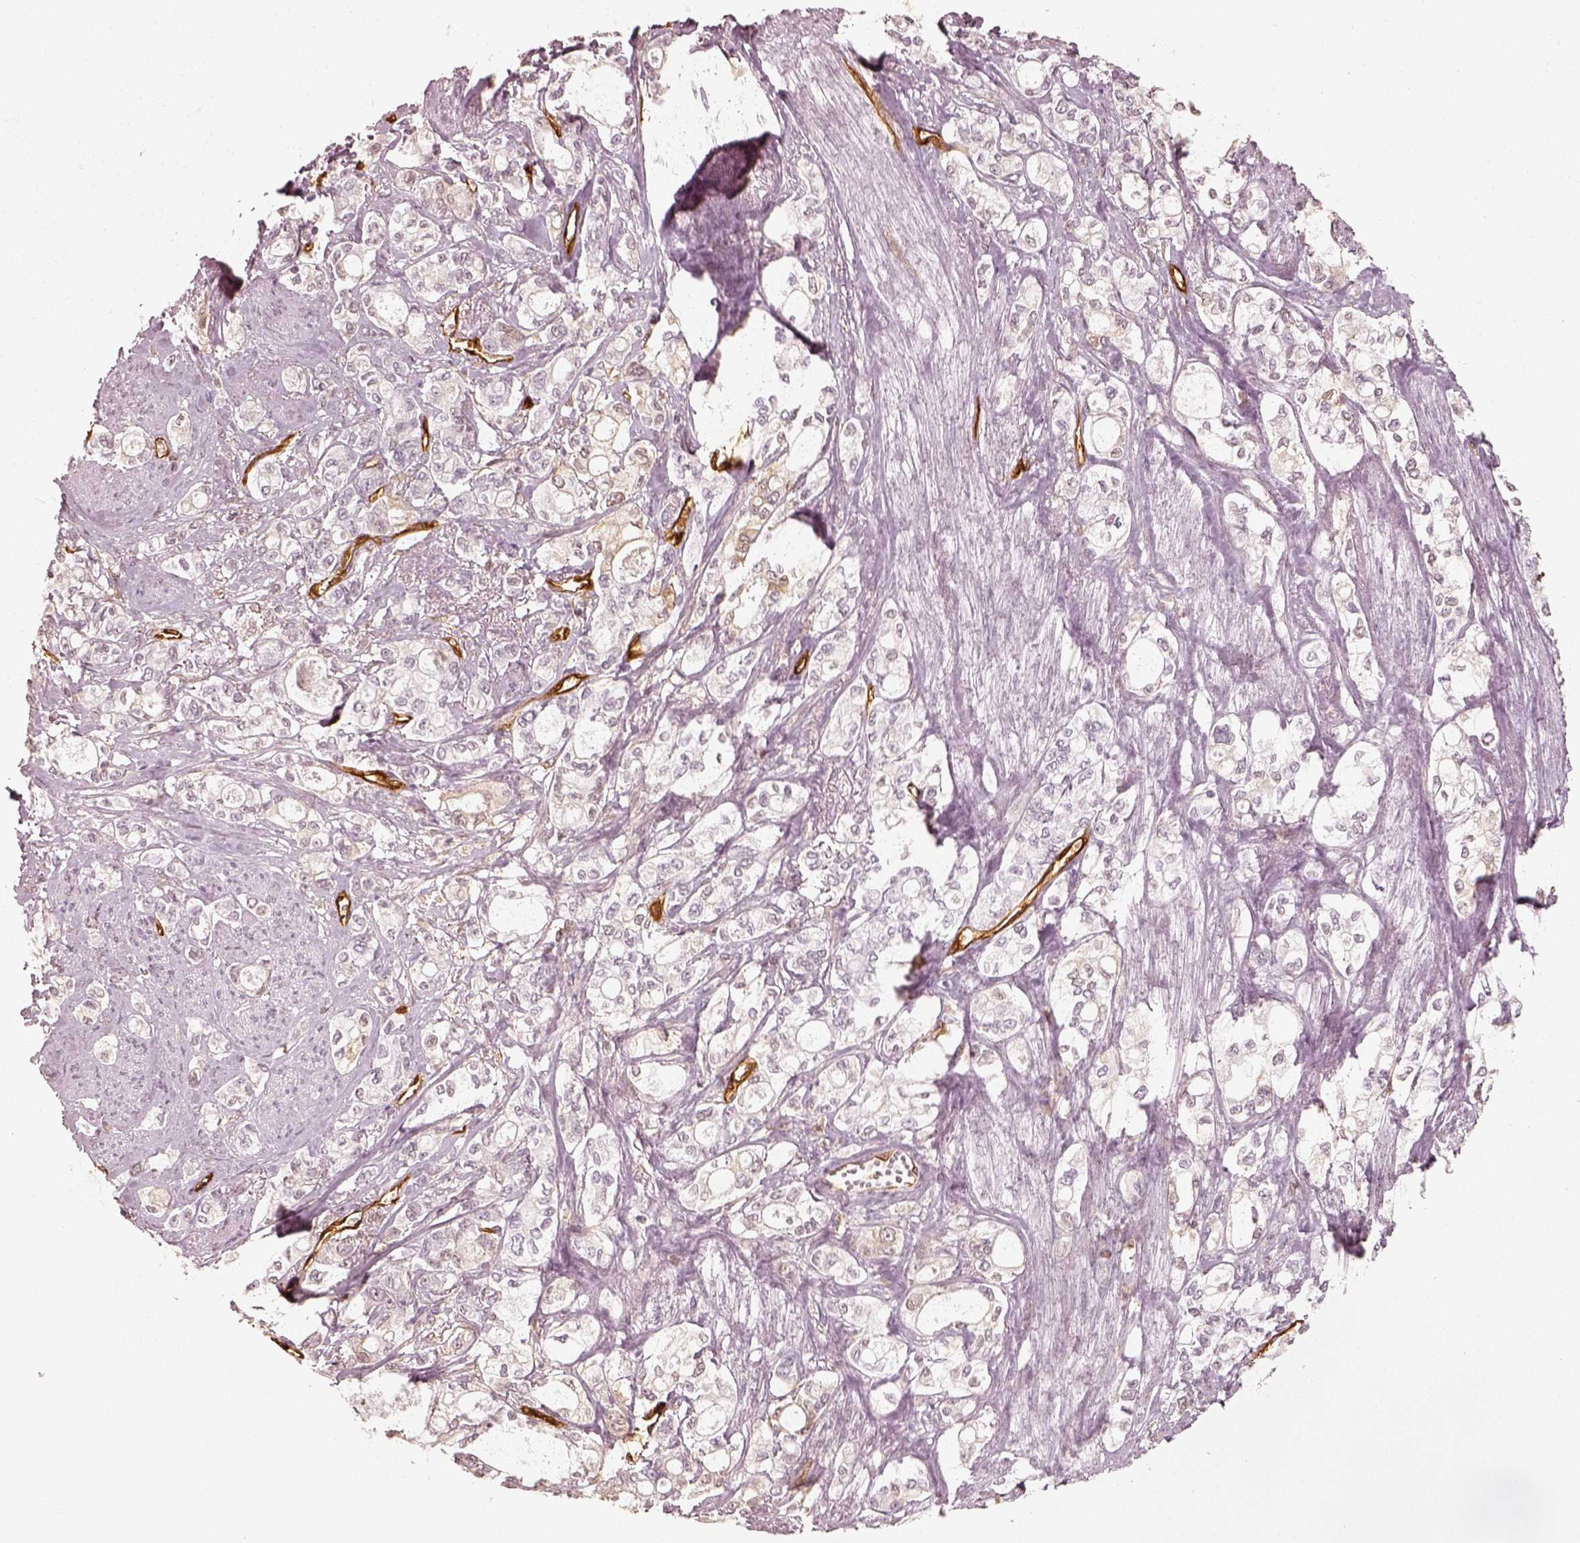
{"staining": {"intensity": "negative", "quantity": "none", "location": "none"}, "tissue": "stomach cancer", "cell_type": "Tumor cells", "image_type": "cancer", "snomed": [{"axis": "morphology", "description": "Adenocarcinoma, NOS"}, {"axis": "topography", "description": "Stomach"}], "caption": "Stomach adenocarcinoma was stained to show a protein in brown. There is no significant staining in tumor cells.", "gene": "FSCN1", "patient": {"sex": "male", "age": 63}}